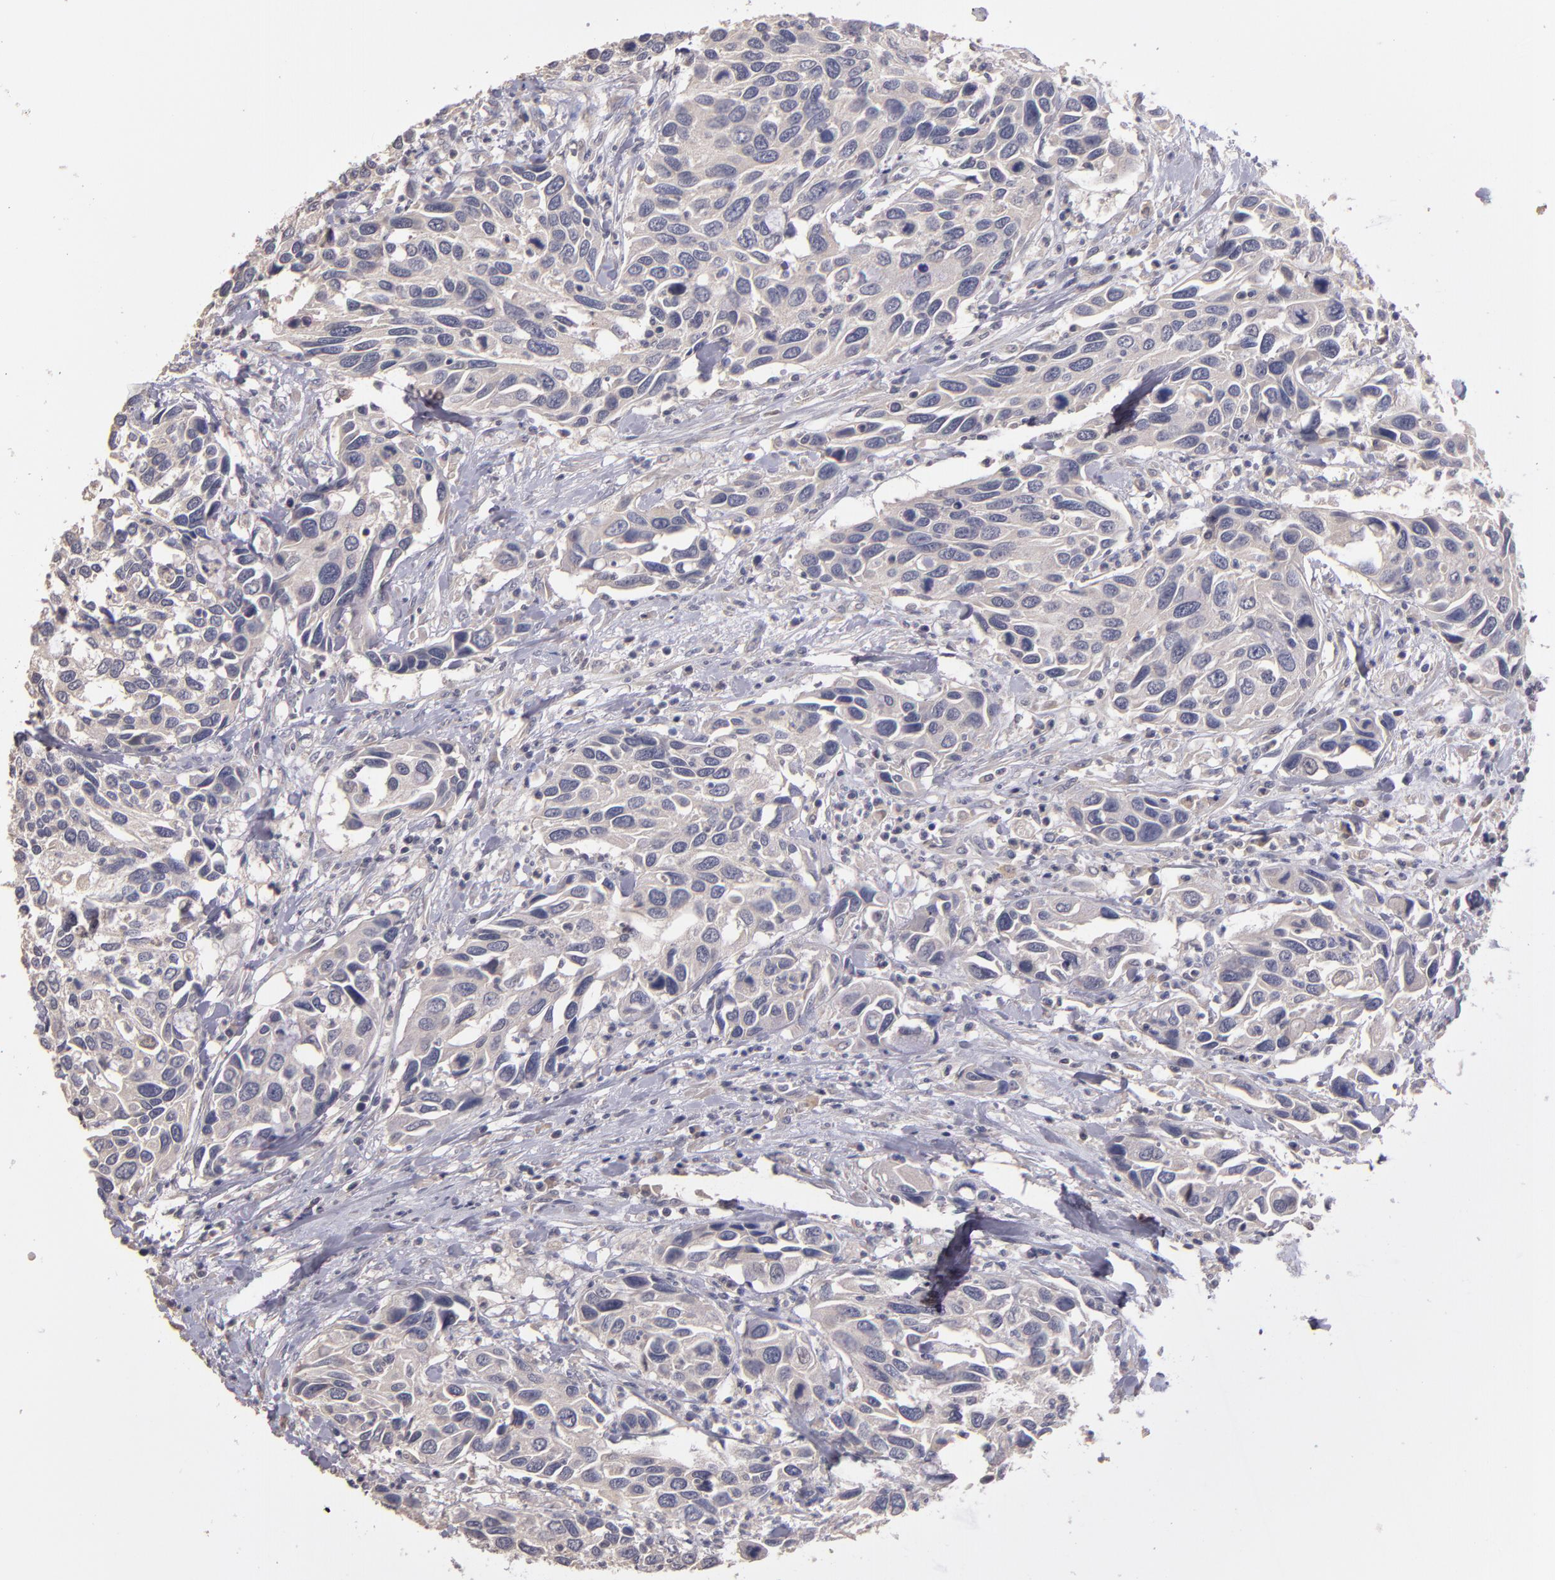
{"staining": {"intensity": "negative", "quantity": "none", "location": "none"}, "tissue": "urothelial cancer", "cell_type": "Tumor cells", "image_type": "cancer", "snomed": [{"axis": "morphology", "description": "Urothelial carcinoma, High grade"}, {"axis": "topography", "description": "Urinary bladder"}], "caption": "Immunohistochemistry image of human high-grade urothelial carcinoma stained for a protein (brown), which displays no staining in tumor cells.", "gene": "GNAZ", "patient": {"sex": "male", "age": 66}}